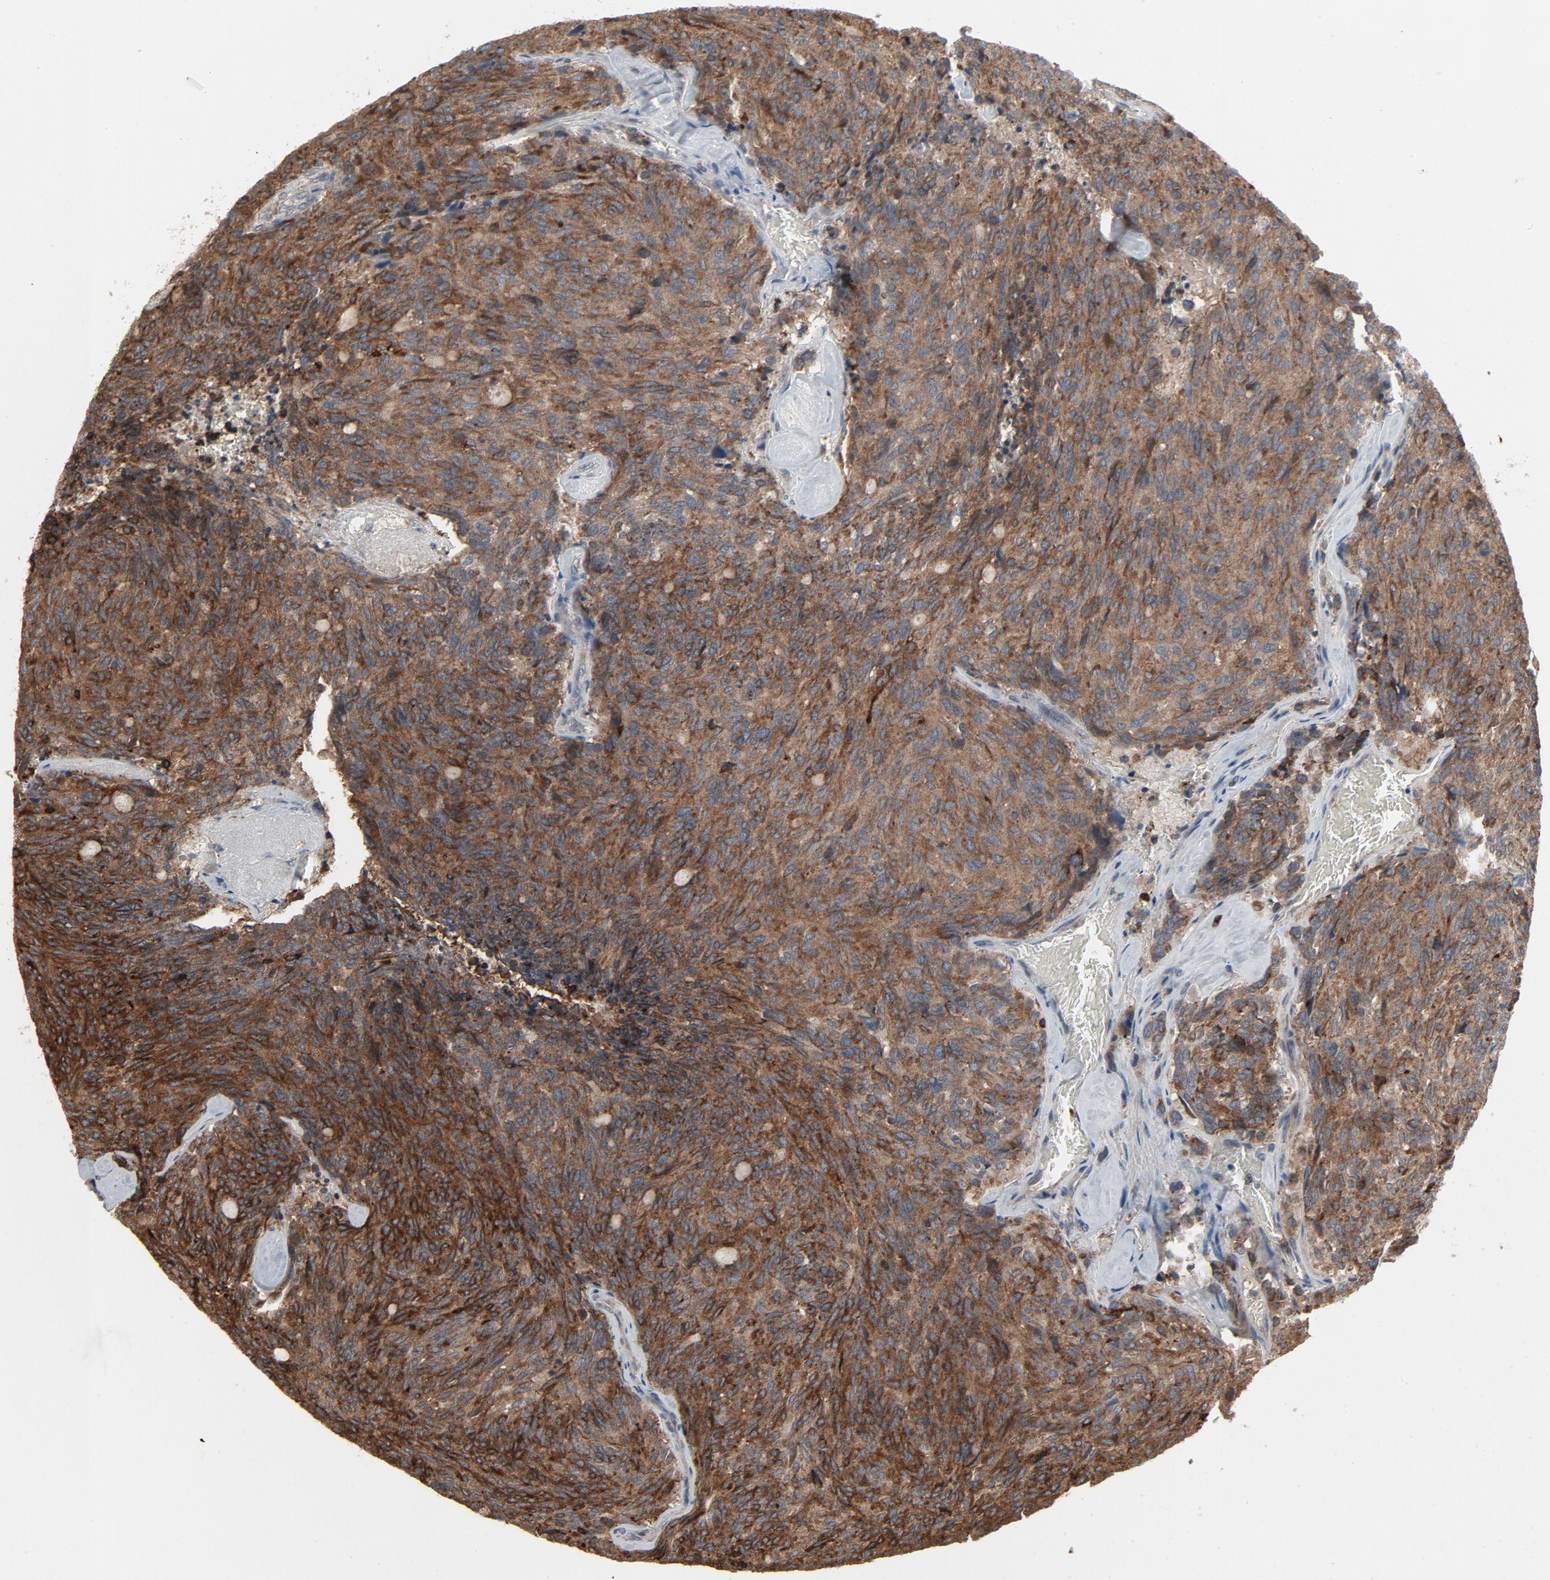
{"staining": {"intensity": "moderate", "quantity": ">75%", "location": "cytoplasmic/membranous"}, "tissue": "carcinoid", "cell_type": "Tumor cells", "image_type": "cancer", "snomed": [{"axis": "morphology", "description": "Carcinoid, malignant, NOS"}, {"axis": "topography", "description": "Pancreas"}], "caption": "DAB (3,3'-diaminobenzidine) immunohistochemical staining of human carcinoid demonstrates moderate cytoplasmic/membranous protein expression in about >75% of tumor cells.", "gene": "PDZD4", "patient": {"sex": "female", "age": 54}}